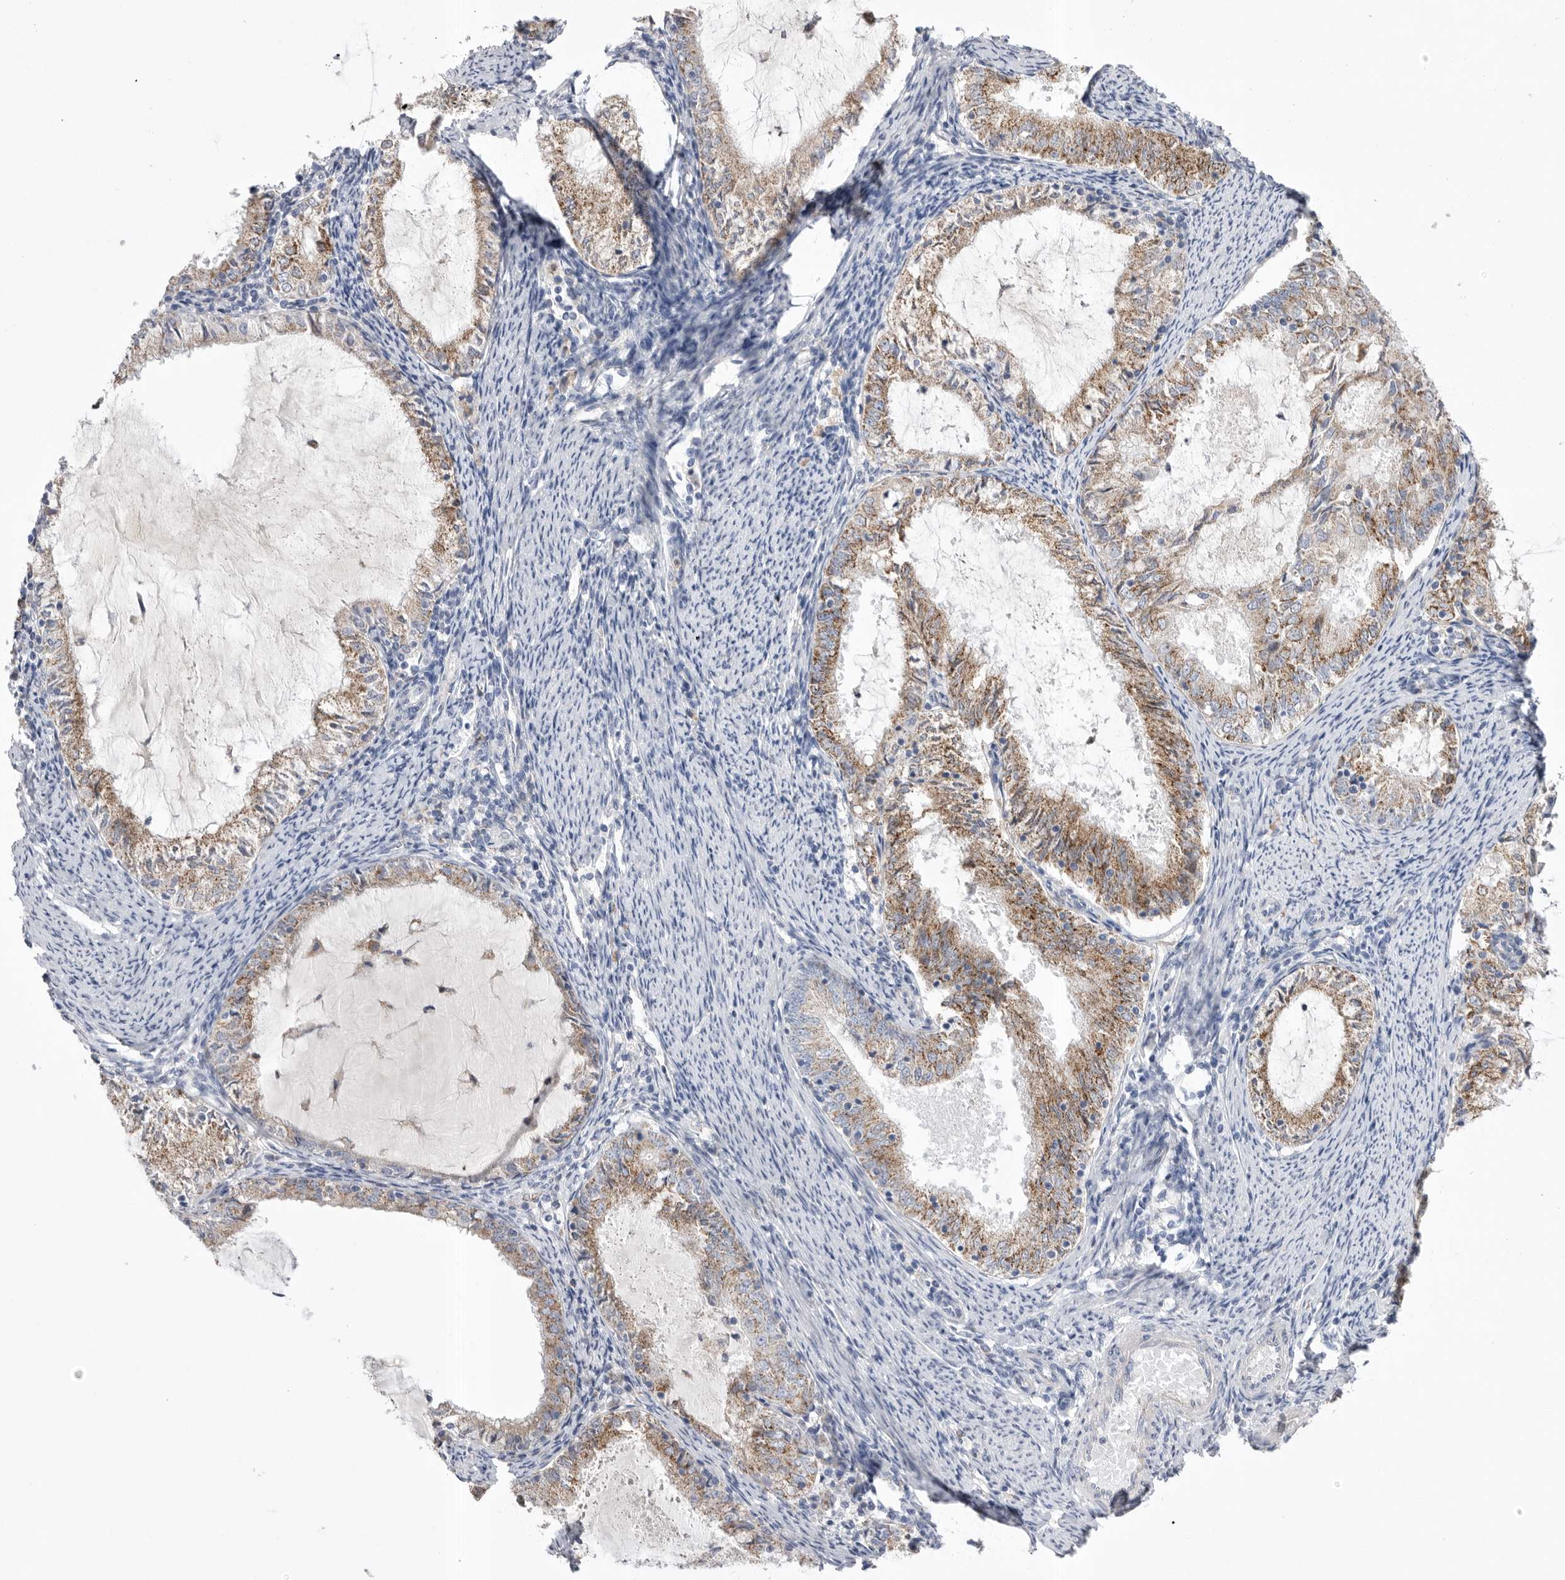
{"staining": {"intensity": "moderate", "quantity": ">75%", "location": "cytoplasmic/membranous"}, "tissue": "endometrial cancer", "cell_type": "Tumor cells", "image_type": "cancer", "snomed": [{"axis": "morphology", "description": "Adenocarcinoma, NOS"}, {"axis": "topography", "description": "Endometrium"}], "caption": "Immunohistochemistry of human endometrial cancer reveals medium levels of moderate cytoplasmic/membranous positivity in approximately >75% of tumor cells.", "gene": "CCDC126", "patient": {"sex": "female", "age": 57}}